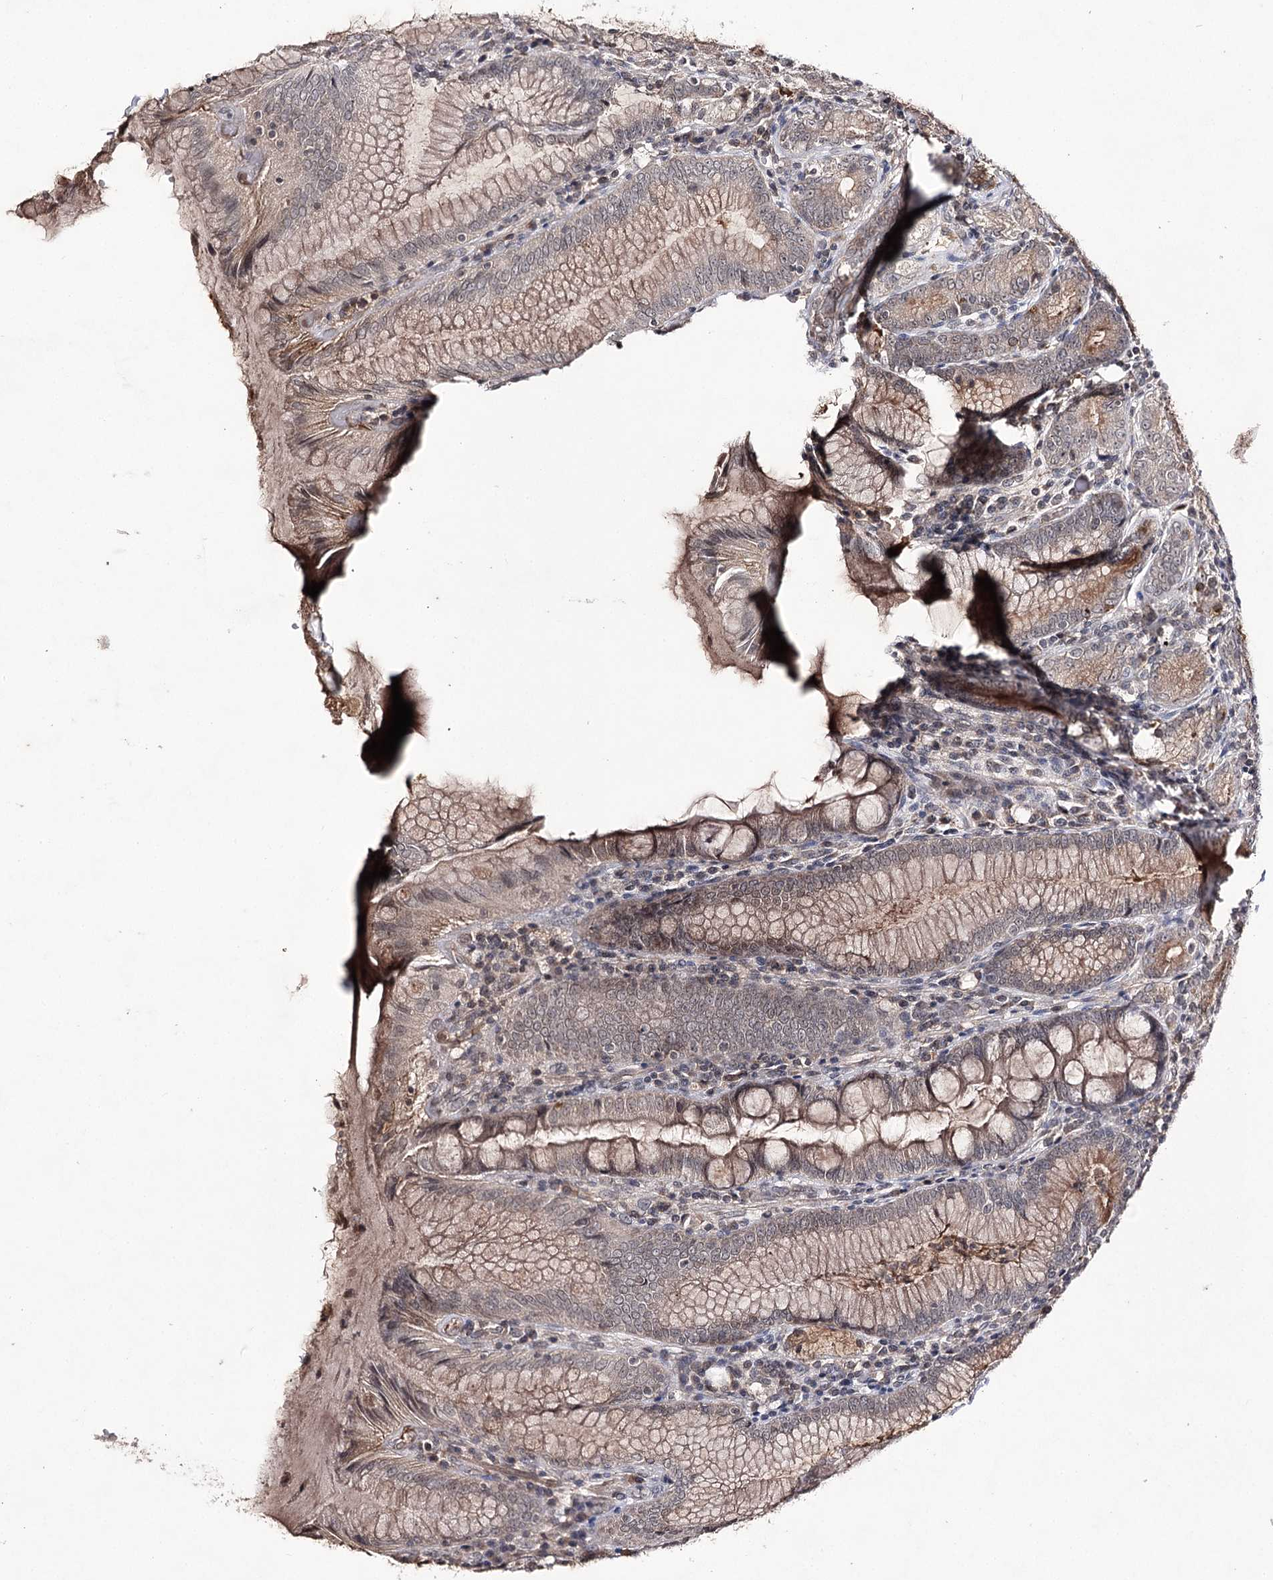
{"staining": {"intensity": "weak", "quantity": "25%-75%", "location": "cytoplasmic/membranous"}, "tissue": "stomach", "cell_type": "Glandular cells", "image_type": "normal", "snomed": [{"axis": "morphology", "description": "Normal tissue, NOS"}, {"axis": "topography", "description": "Stomach, upper"}, {"axis": "topography", "description": "Stomach, lower"}], "caption": "DAB (3,3'-diaminobenzidine) immunohistochemical staining of benign stomach shows weak cytoplasmic/membranous protein positivity in approximately 25%-75% of glandular cells. (Stains: DAB (3,3'-diaminobenzidine) in brown, nuclei in blue, Microscopy: brightfield microscopy at high magnification).", "gene": "SYNGR3", "patient": {"sex": "female", "age": 76}}